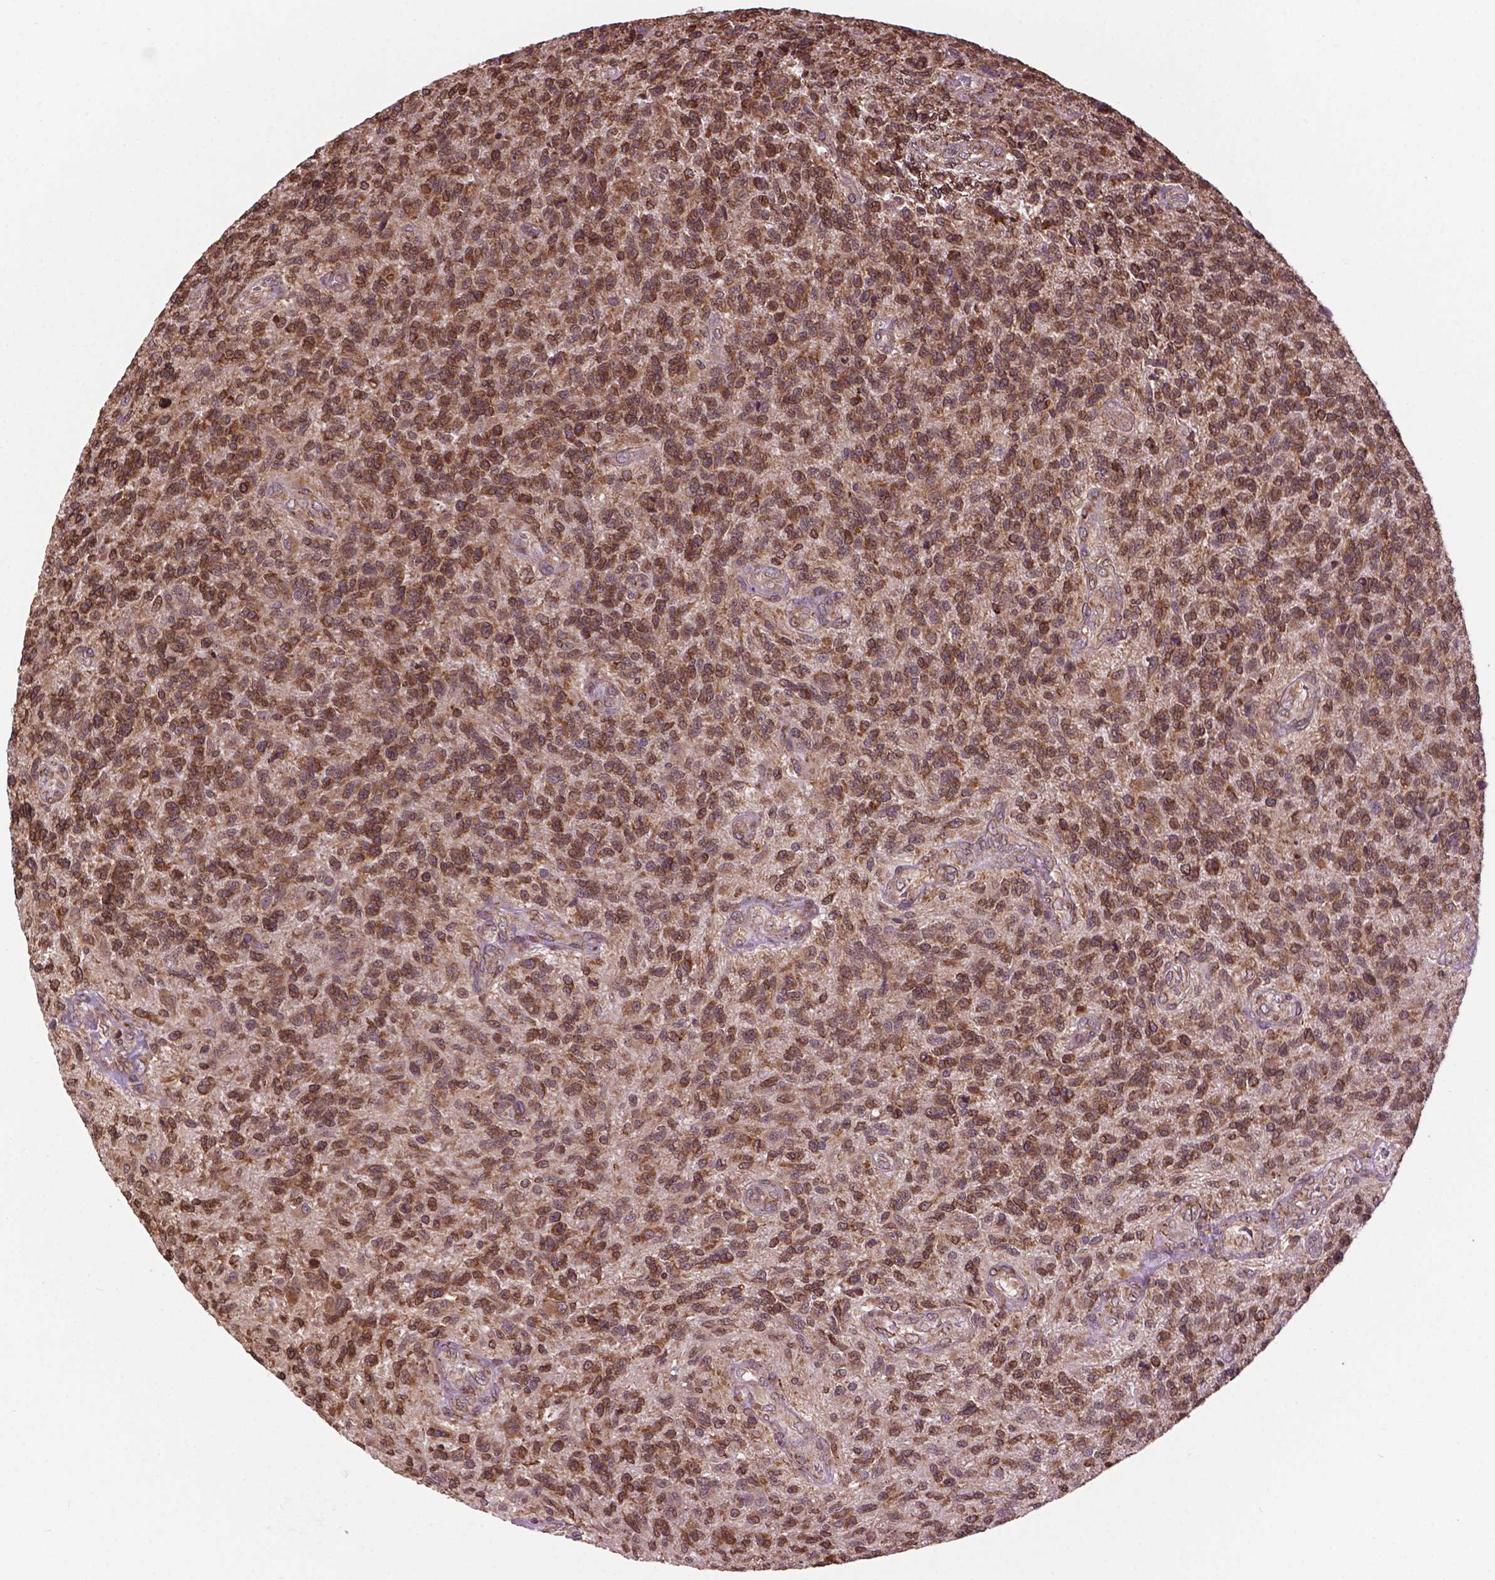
{"staining": {"intensity": "strong", "quantity": ">75%", "location": "cytoplasmic/membranous"}, "tissue": "glioma", "cell_type": "Tumor cells", "image_type": "cancer", "snomed": [{"axis": "morphology", "description": "Glioma, malignant, High grade"}, {"axis": "topography", "description": "Brain"}], "caption": "Strong cytoplasmic/membranous expression is appreciated in about >75% of tumor cells in glioma. (IHC, brightfield microscopy, high magnification).", "gene": "GANAB", "patient": {"sex": "male", "age": 56}}